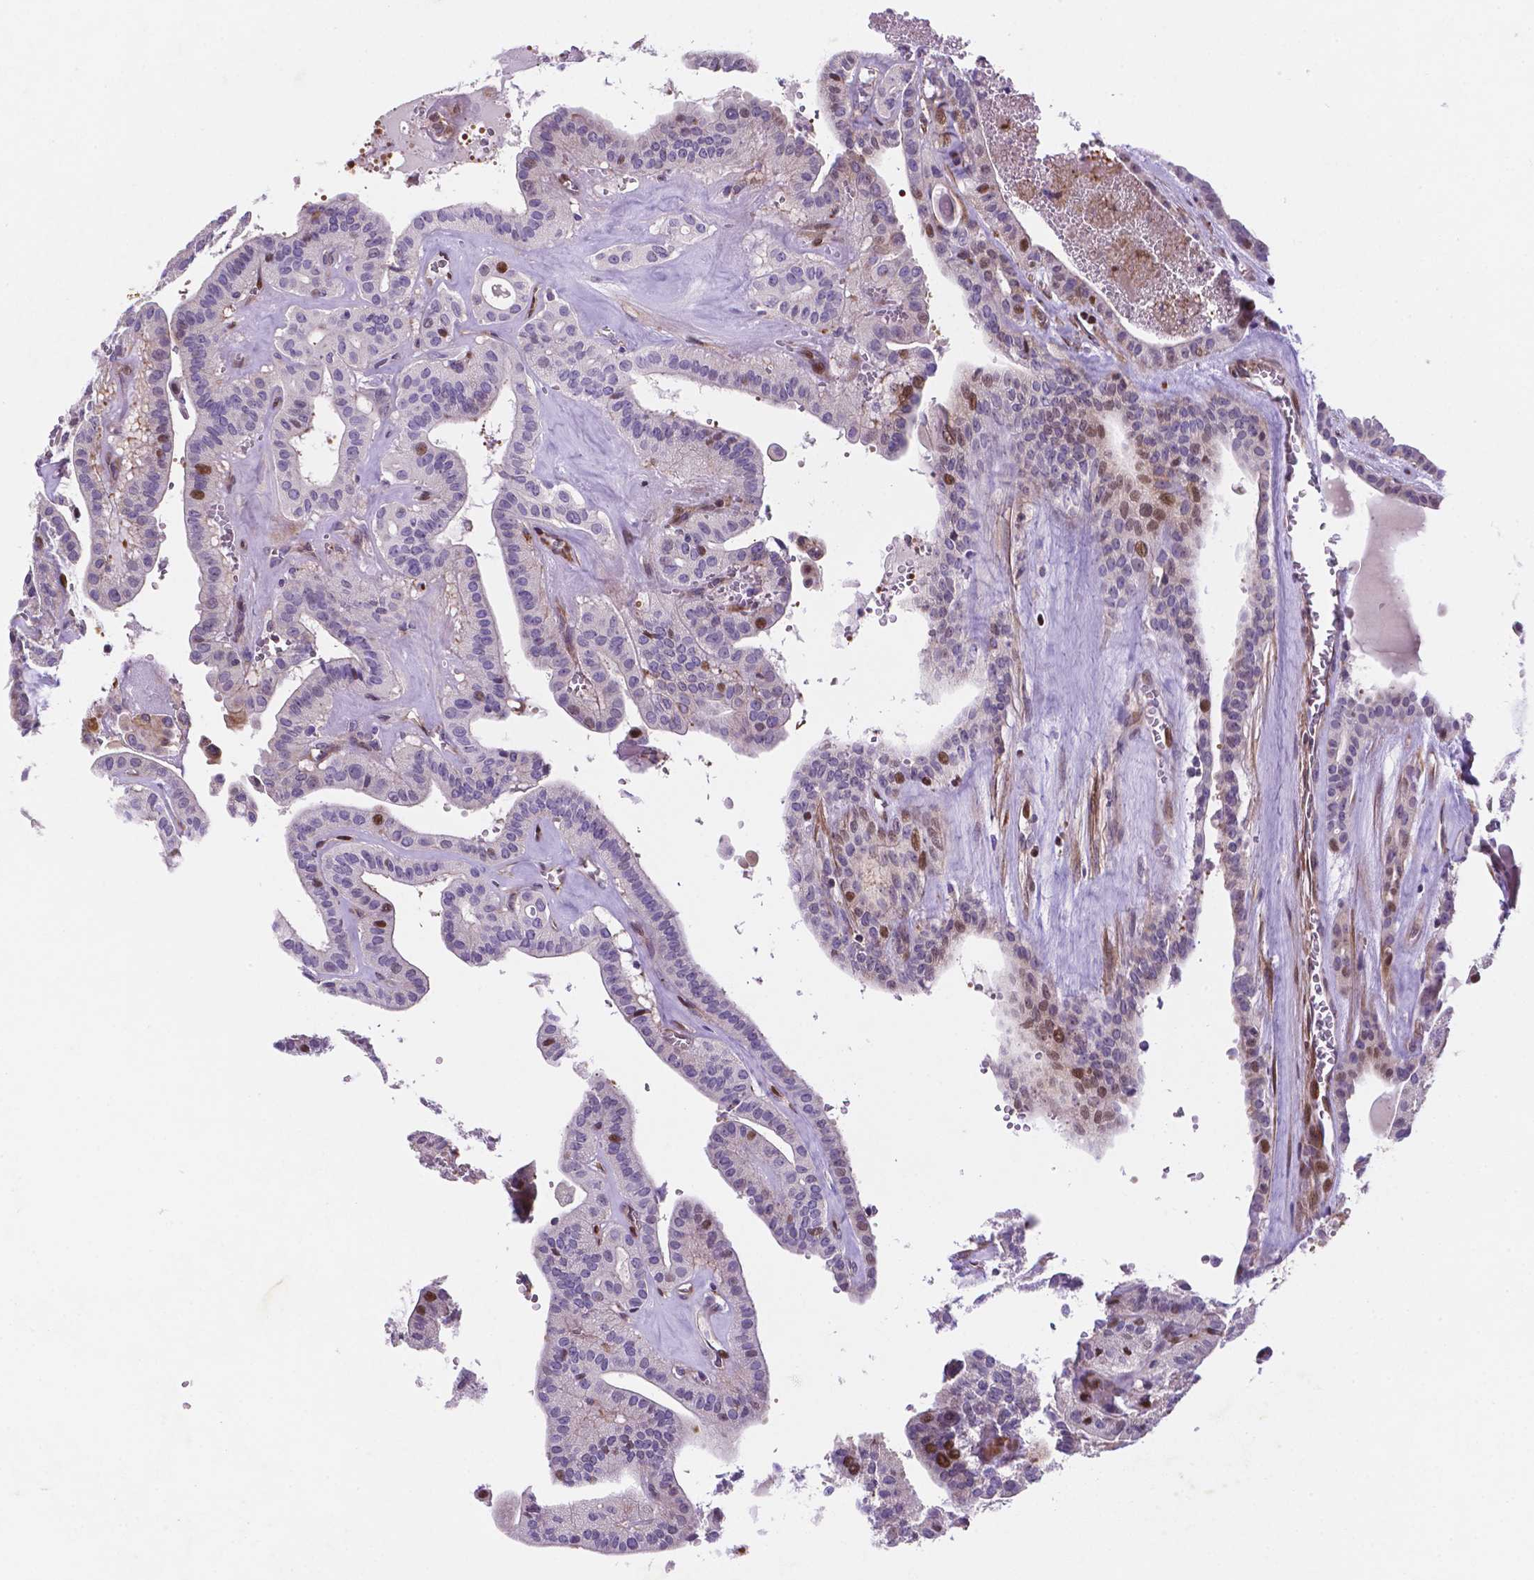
{"staining": {"intensity": "moderate", "quantity": "<25%", "location": "nuclear"}, "tissue": "thyroid cancer", "cell_type": "Tumor cells", "image_type": "cancer", "snomed": [{"axis": "morphology", "description": "Papillary adenocarcinoma, NOS"}, {"axis": "topography", "description": "Thyroid gland"}], "caption": "There is low levels of moderate nuclear positivity in tumor cells of thyroid papillary adenocarcinoma, as demonstrated by immunohistochemical staining (brown color).", "gene": "TM4SF20", "patient": {"sex": "male", "age": 52}}